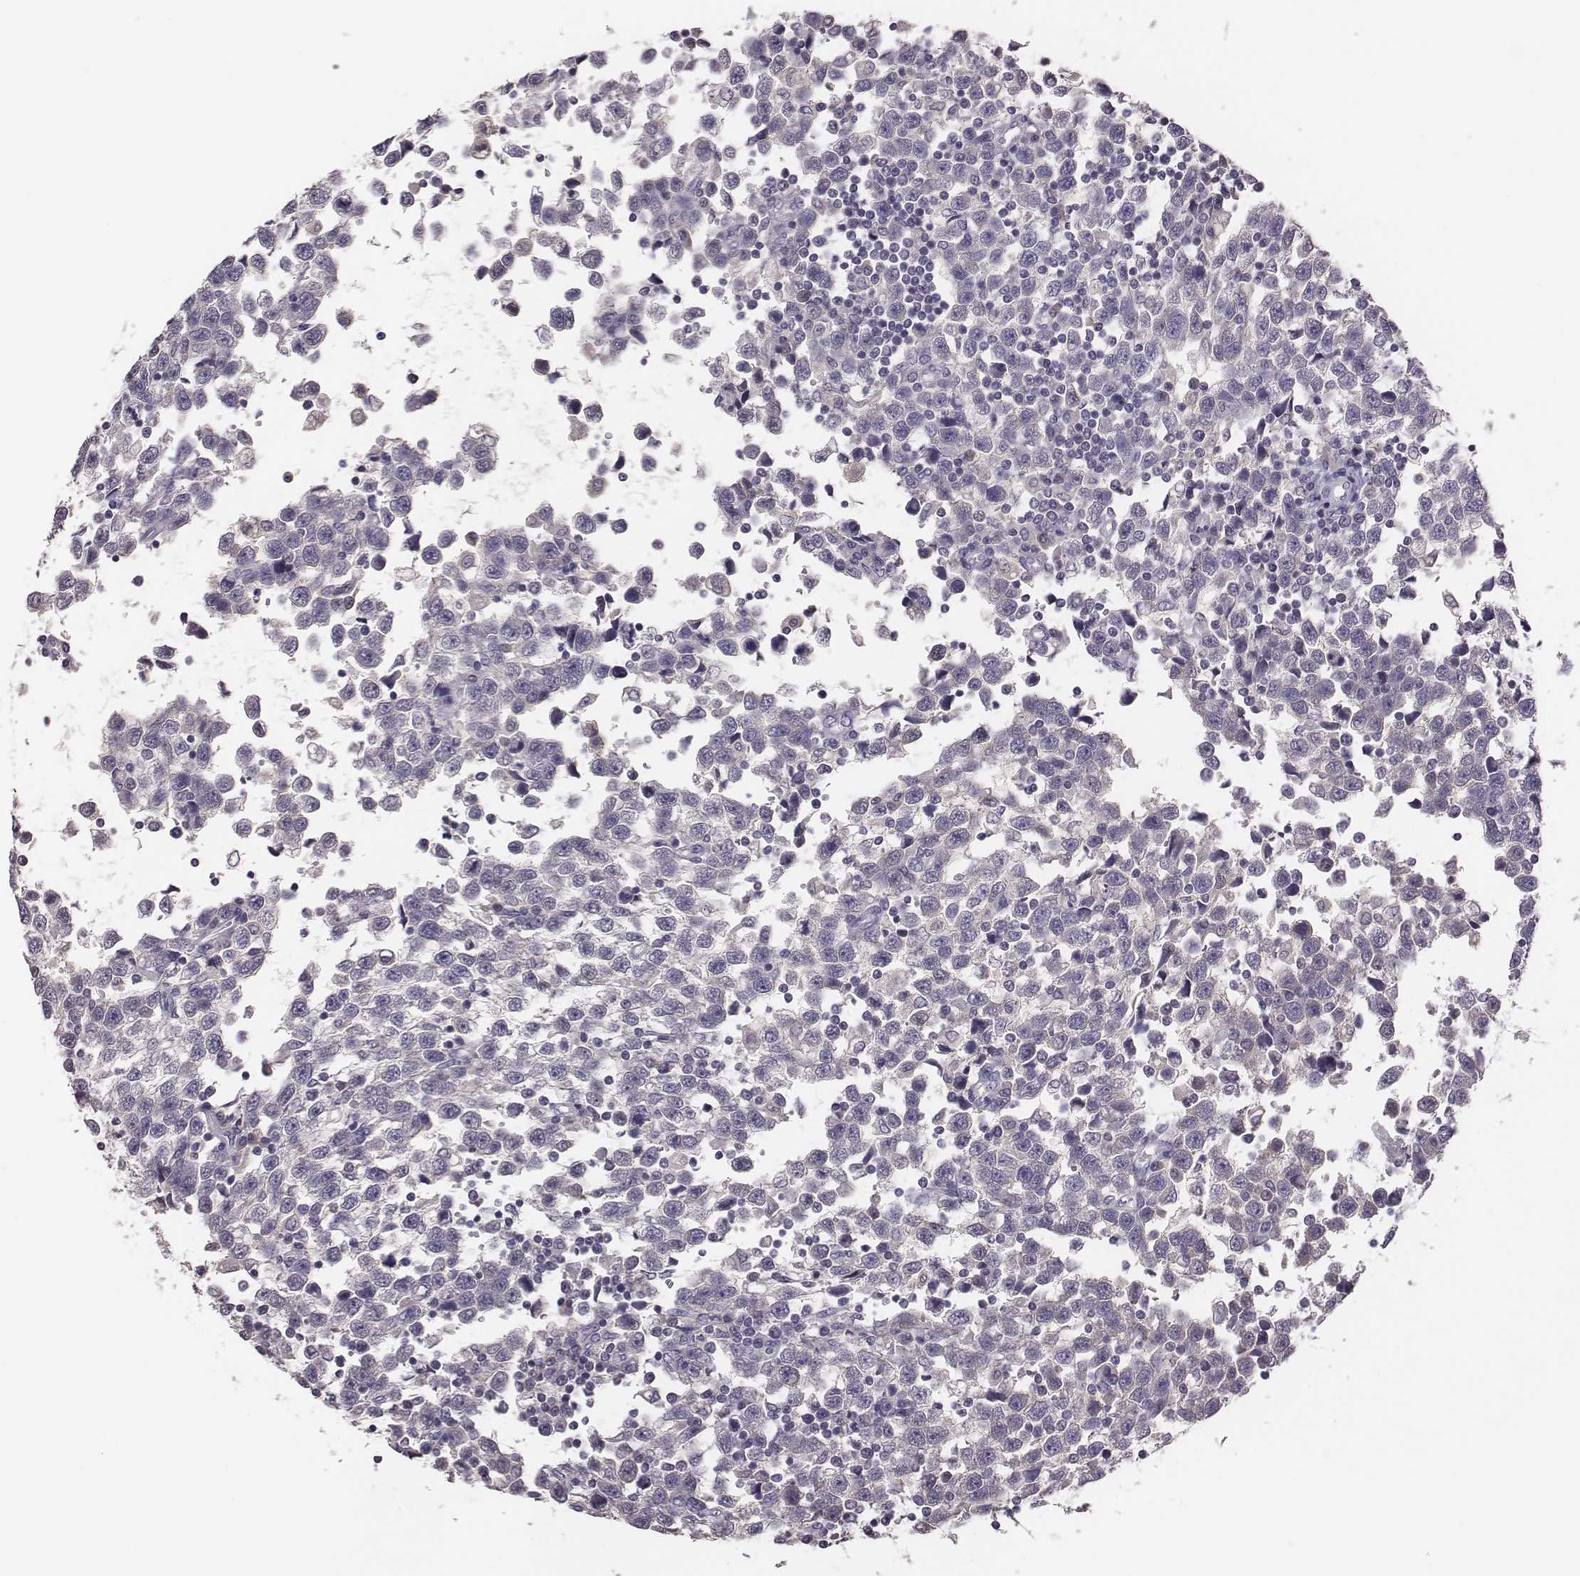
{"staining": {"intensity": "negative", "quantity": "none", "location": "none"}, "tissue": "testis cancer", "cell_type": "Tumor cells", "image_type": "cancer", "snomed": [{"axis": "morphology", "description": "Seminoma, NOS"}, {"axis": "topography", "description": "Testis"}], "caption": "DAB (3,3'-diaminobenzidine) immunohistochemical staining of testis cancer exhibits no significant positivity in tumor cells. The staining is performed using DAB (3,3'-diaminobenzidine) brown chromogen with nuclei counter-stained in using hematoxylin.", "gene": "EN1", "patient": {"sex": "male", "age": 34}}